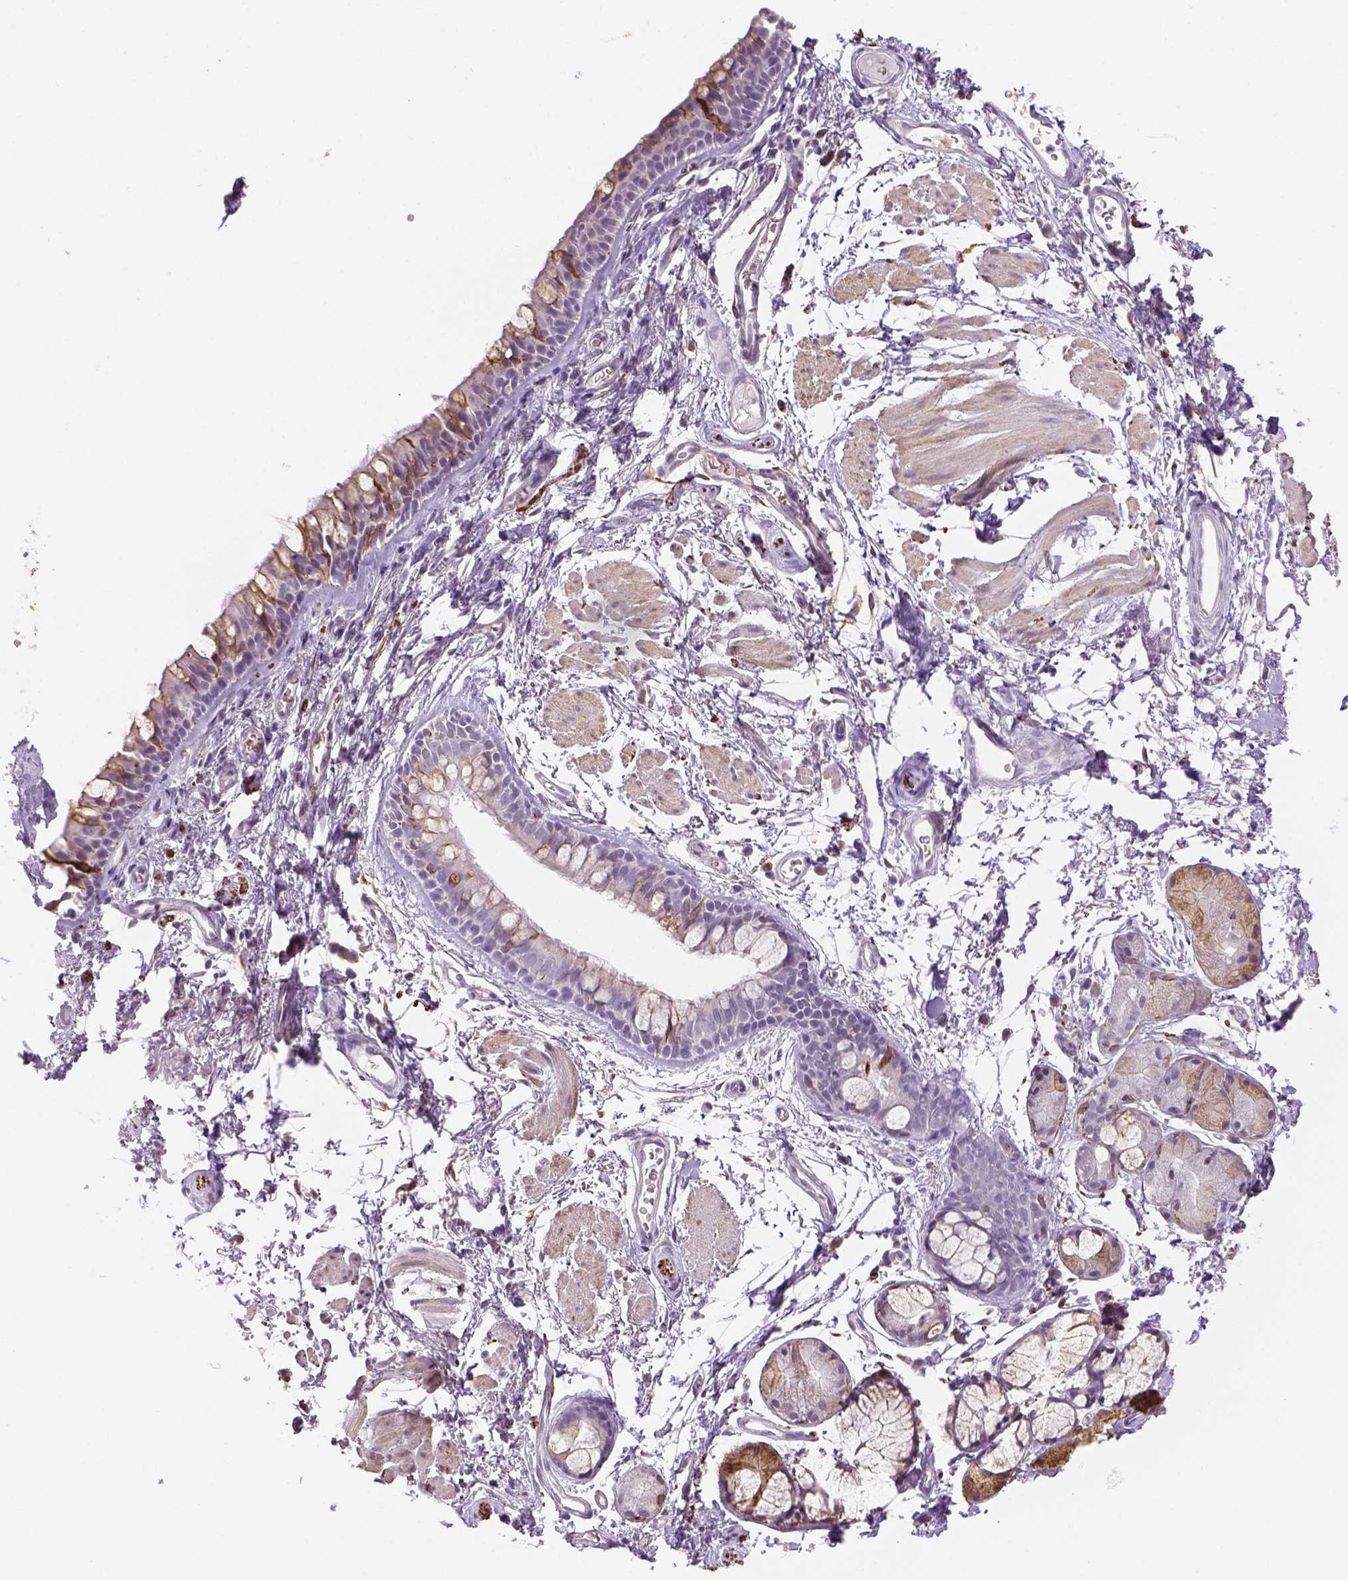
{"staining": {"intensity": "moderate", "quantity": ">75%", "location": "cytoplasmic/membranous"}, "tissue": "soft tissue", "cell_type": "Fibroblasts", "image_type": "normal", "snomed": [{"axis": "morphology", "description": "Normal tissue, NOS"}, {"axis": "topography", "description": "Cartilage tissue"}, {"axis": "topography", "description": "Bronchus"}], "caption": "Immunohistochemistry (IHC) (DAB (3,3'-diaminobenzidine)) staining of benign soft tissue exhibits moderate cytoplasmic/membranous protein expression in approximately >75% of fibroblasts. The staining was performed using DAB to visualize the protein expression in brown, while the nuclei were stained in blue with hematoxylin (Magnification: 20x).", "gene": "CACNB1", "patient": {"sex": "female", "age": 79}}